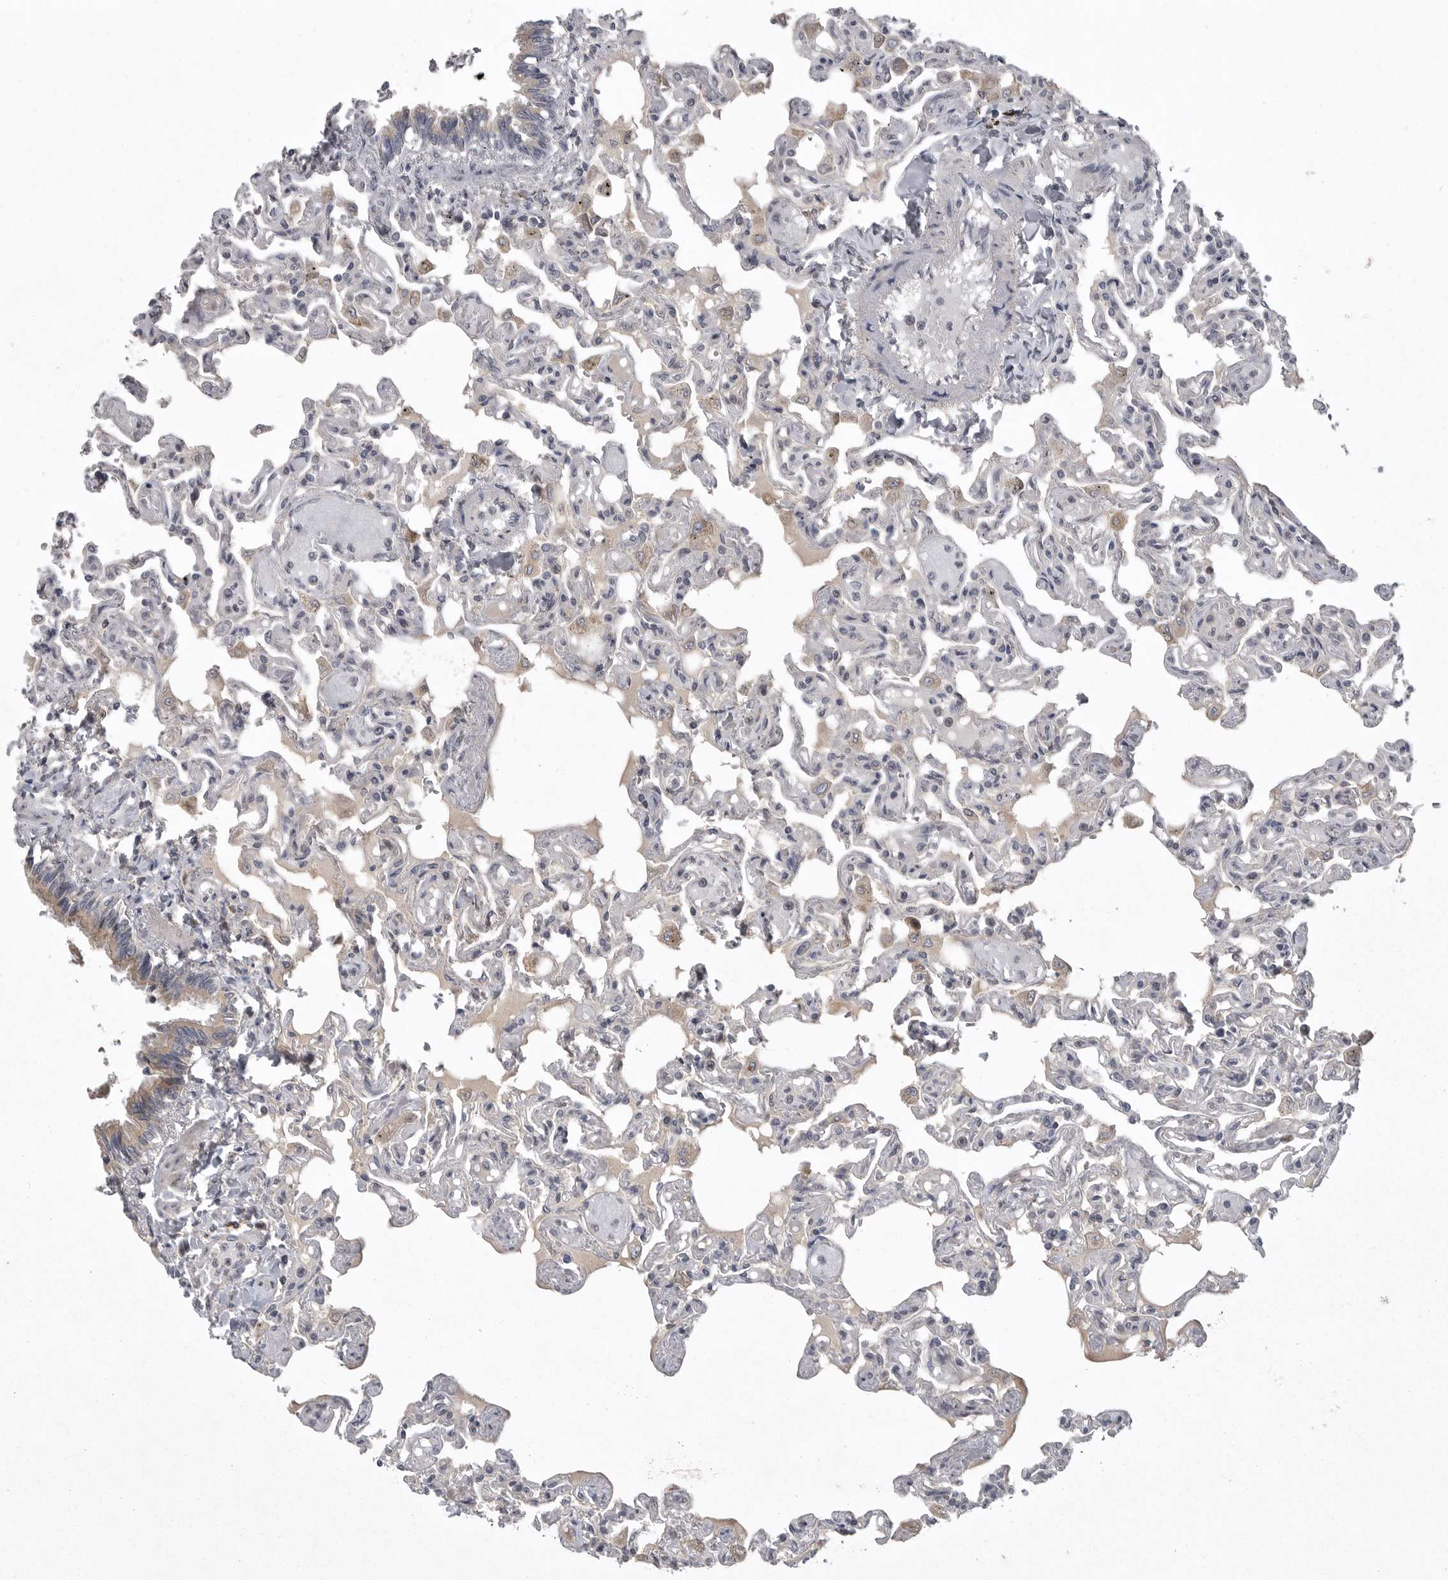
{"staining": {"intensity": "weak", "quantity": "25%-75%", "location": "cytoplasmic/membranous"}, "tissue": "lung", "cell_type": "Alveolar cells", "image_type": "normal", "snomed": [{"axis": "morphology", "description": "Normal tissue, NOS"}, {"axis": "topography", "description": "Lung"}], "caption": "Immunohistochemical staining of benign human lung demonstrates 25%-75% levels of weak cytoplasmic/membranous protein staining in approximately 25%-75% of alveolar cells.", "gene": "GPR31", "patient": {"sex": "male", "age": 21}}